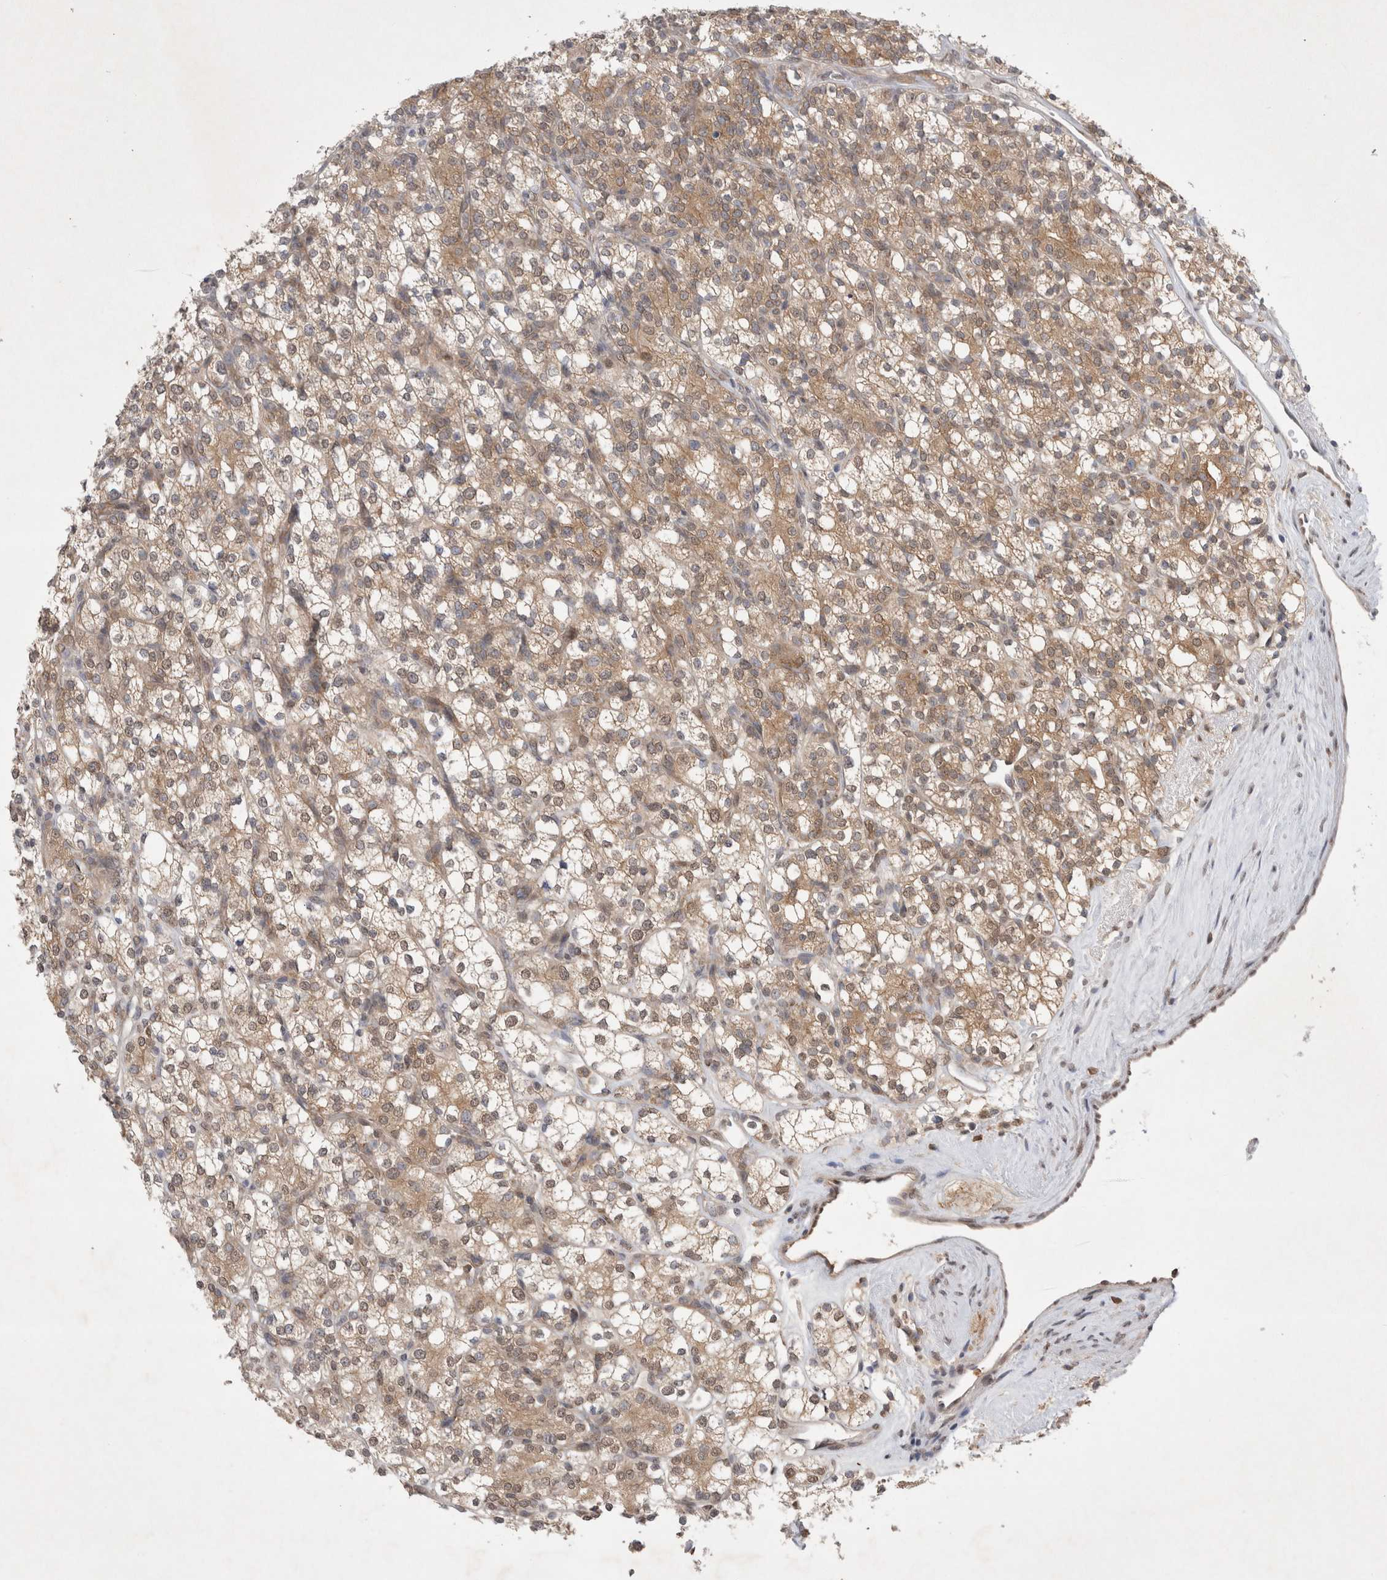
{"staining": {"intensity": "moderate", "quantity": "25%-75%", "location": "cytoplasmic/membranous"}, "tissue": "renal cancer", "cell_type": "Tumor cells", "image_type": "cancer", "snomed": [{"axis": "morphology", "description": "Adenocarcinoma, NOS"}, {"axis": "topography", "description": "Kidney"}], "caption": "Moderate cytoplasmic/membranous expression is appreciated in about 25%-75% of tumor cells in renal adenocarcinoma. Immunohistochemistry stains the protein of interest in brown and the nuclei are stained blue.", "gene": "WIPF2", "patient": {"sex": "male", "age": 77}}